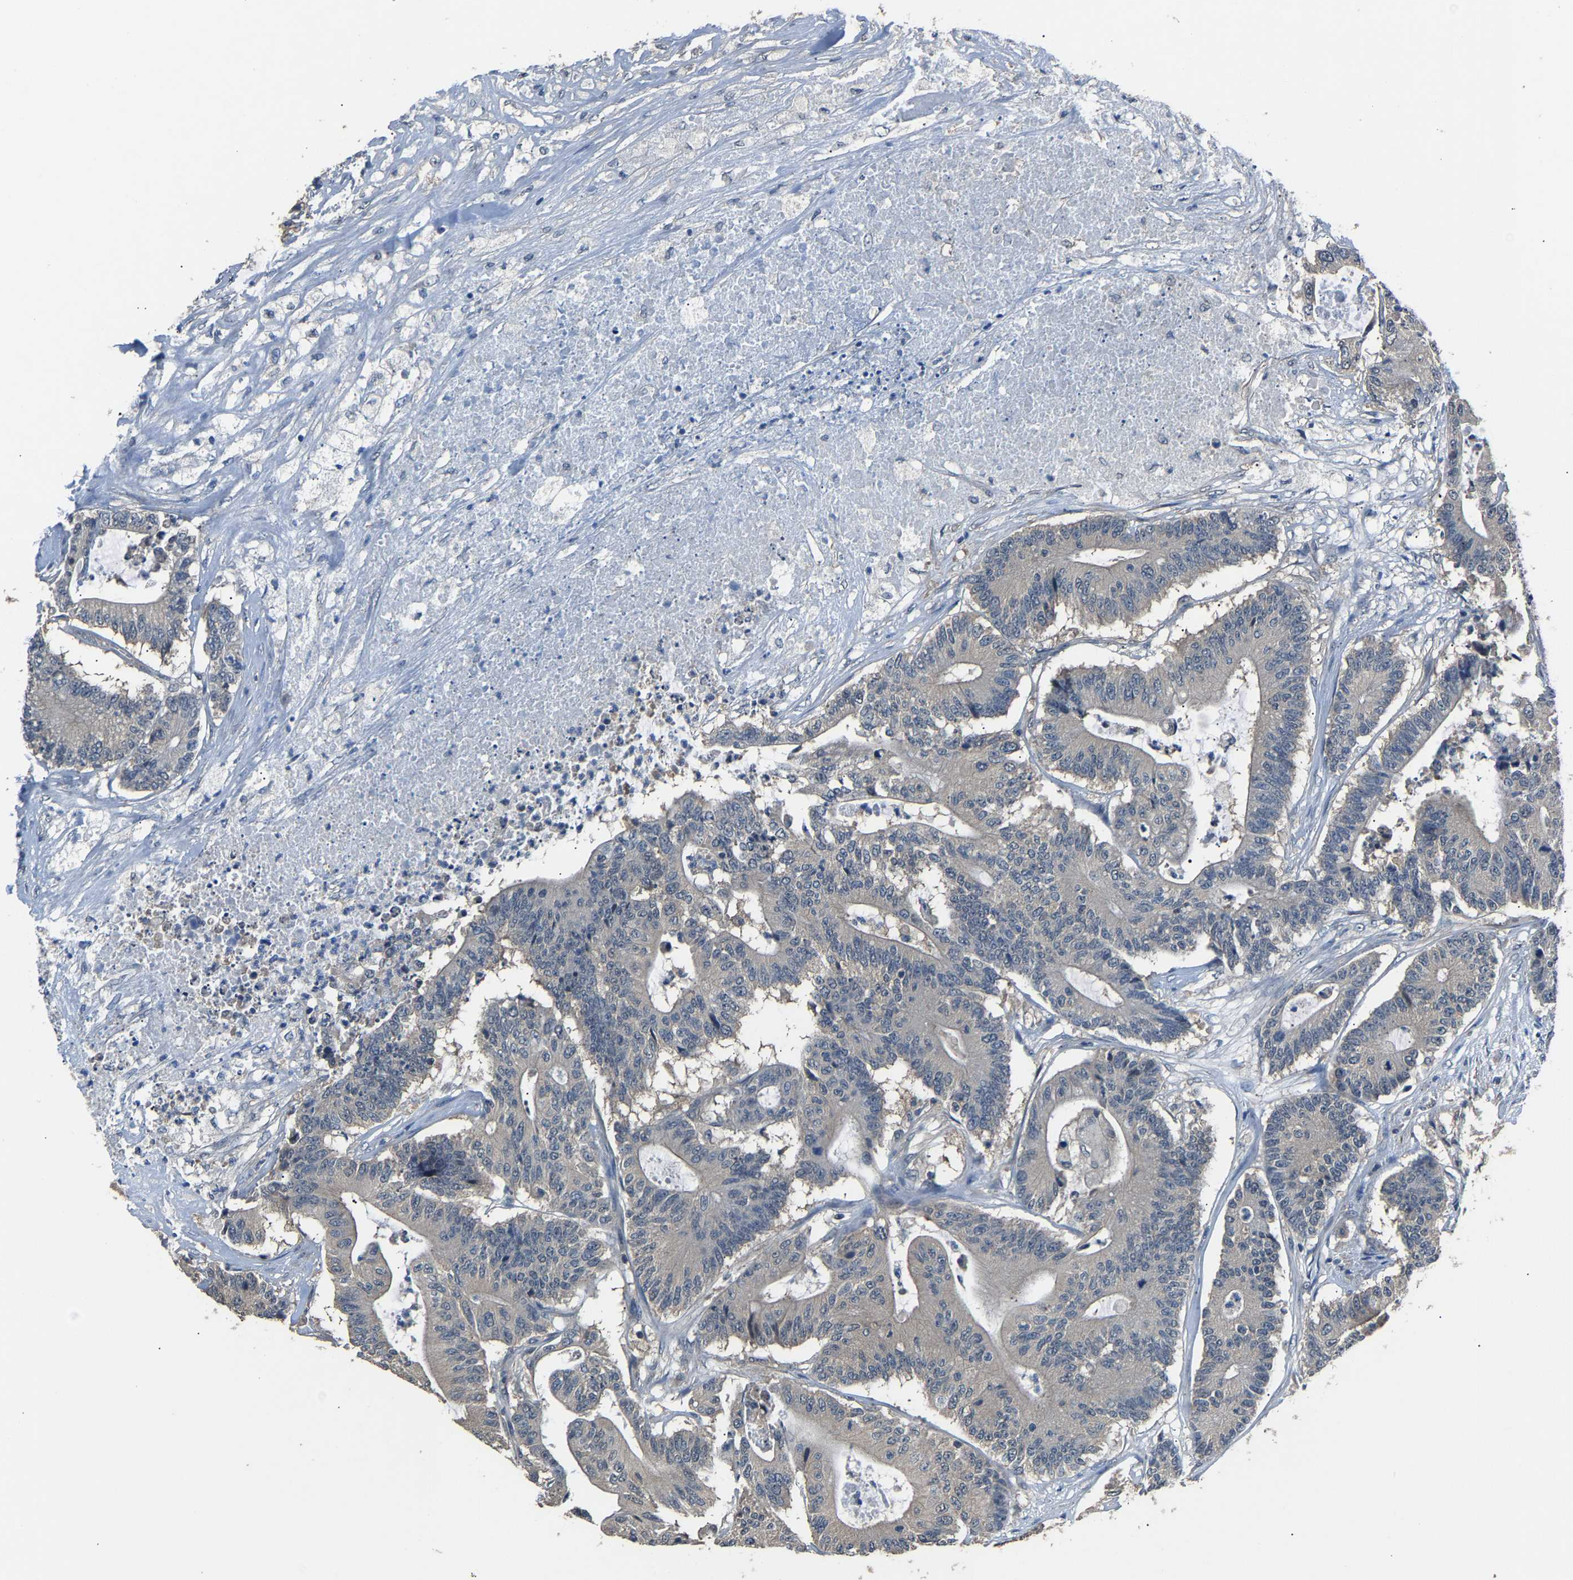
{"staining": {"intensity": "negative", "quantity": "none", "location": "none"}, "tissue": "colorectal cancer", "cell_type": "Tumor cells", "image_type": "cancer", "snomed": [{"axis": "morphology", "description": "Adenocarcinoma, NOS"}, {"axis": "topography", "description": "Colon"}], "caption": "This is an immunohistochemistry photomicrograph of colorectal cancer. There is no staining in tumor cells.", "gene": "ABCC9", "patient": {"sex": "female", "age": 84}}